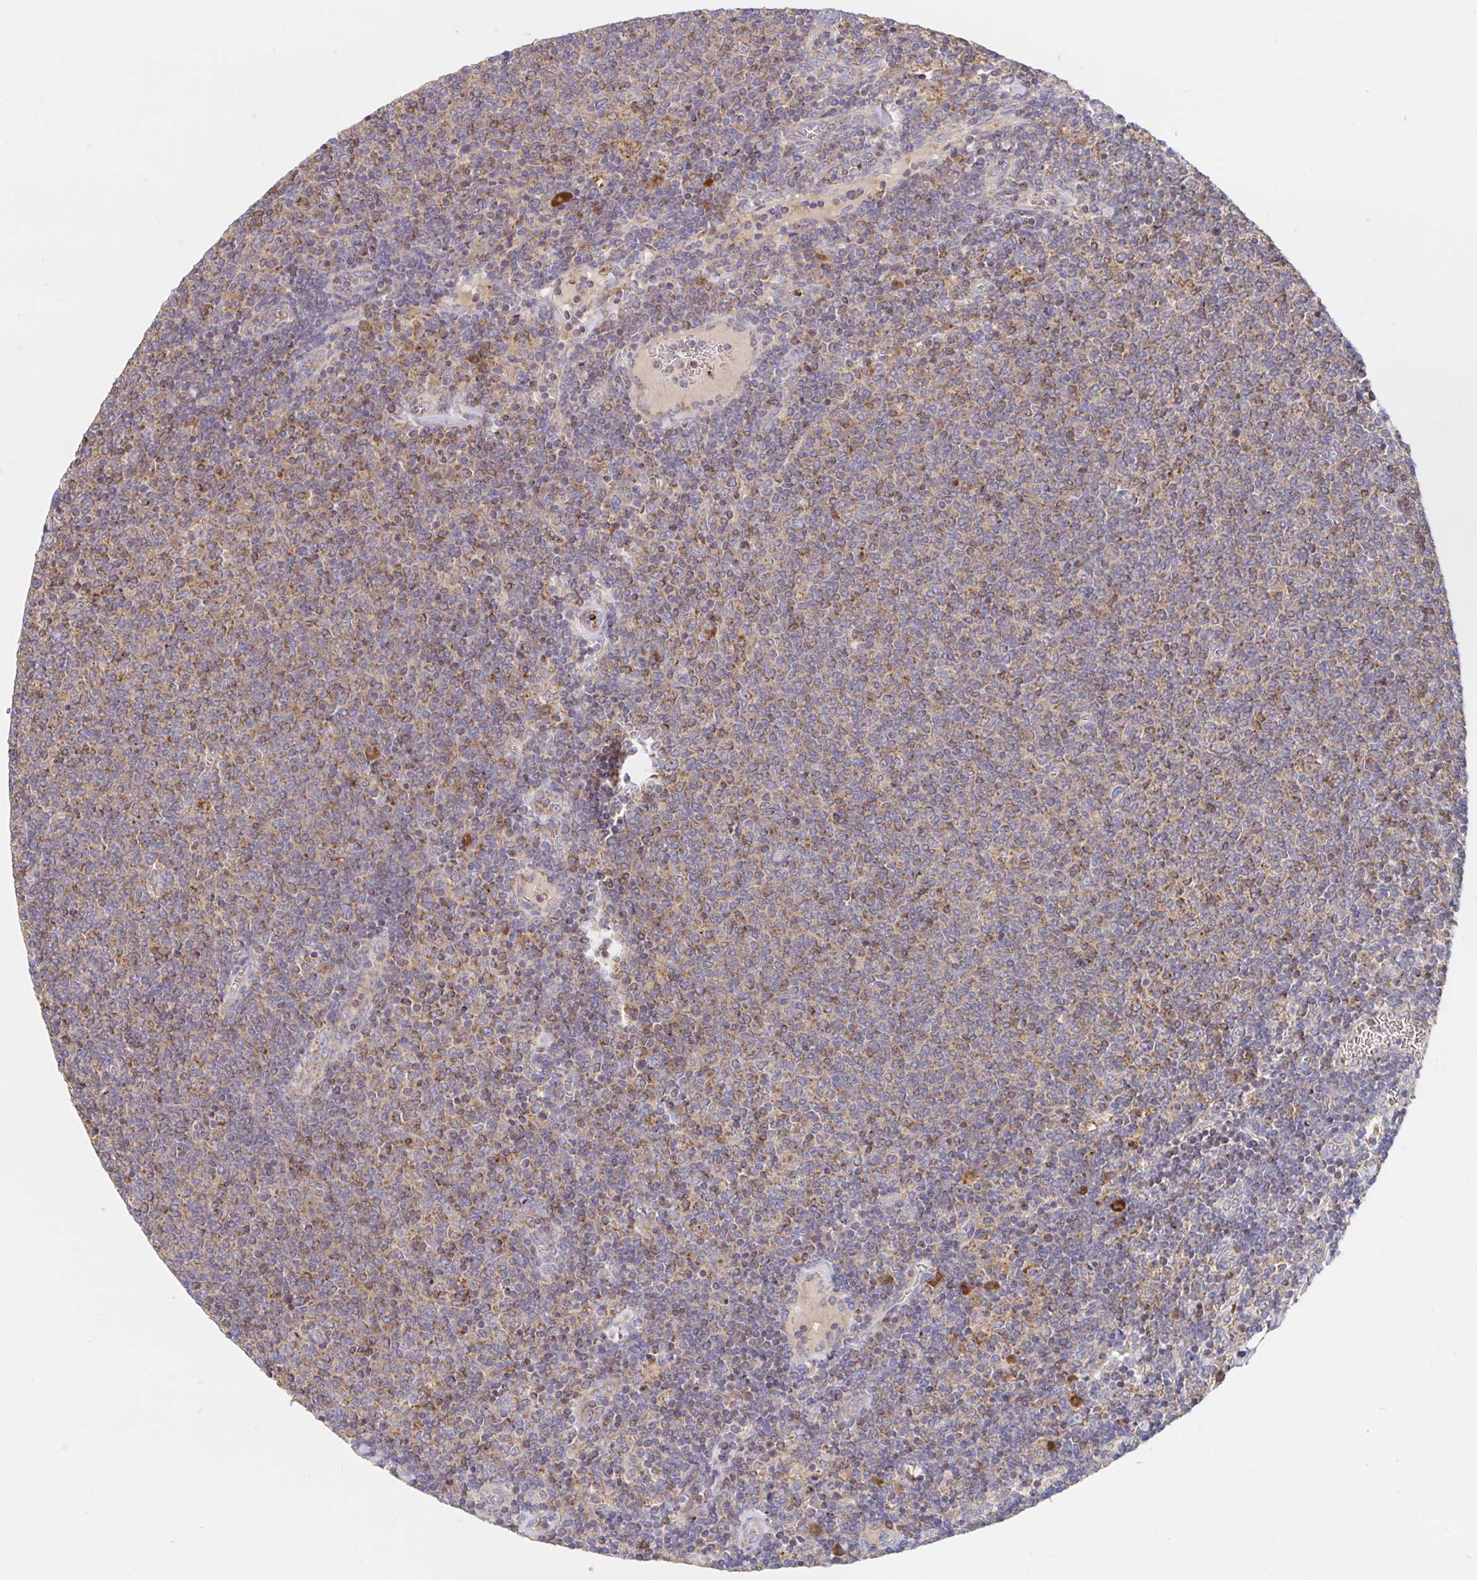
{"staining": {"intensity": "weak", "quantity": "25%-75%", "location": "cytoplasmic/membranous"}, "tissue": "lymphoma", "cell_type": "Tumor cells", "image_type": "cancer", "snomed": [{"axis": "morphology", "description": "Malignant lymphoma, non-Hodgkin's type, Low grade"}, {"axis": "topography", "description": "Lymph node"}], "caption": "Low-grade malignant lymphoma, non-Hodgkin's type stained with DAB (3,3'-diaminobenzidine) IHC demonstrates low levels of weak cytoplasmic/membranous expression in about 25%-75% of tumor cells. (DAB = brown stain, brightfield microscopy at high magnification).", "gene": "PRDX3", "patient": {"sex": "male", "age": 52}}